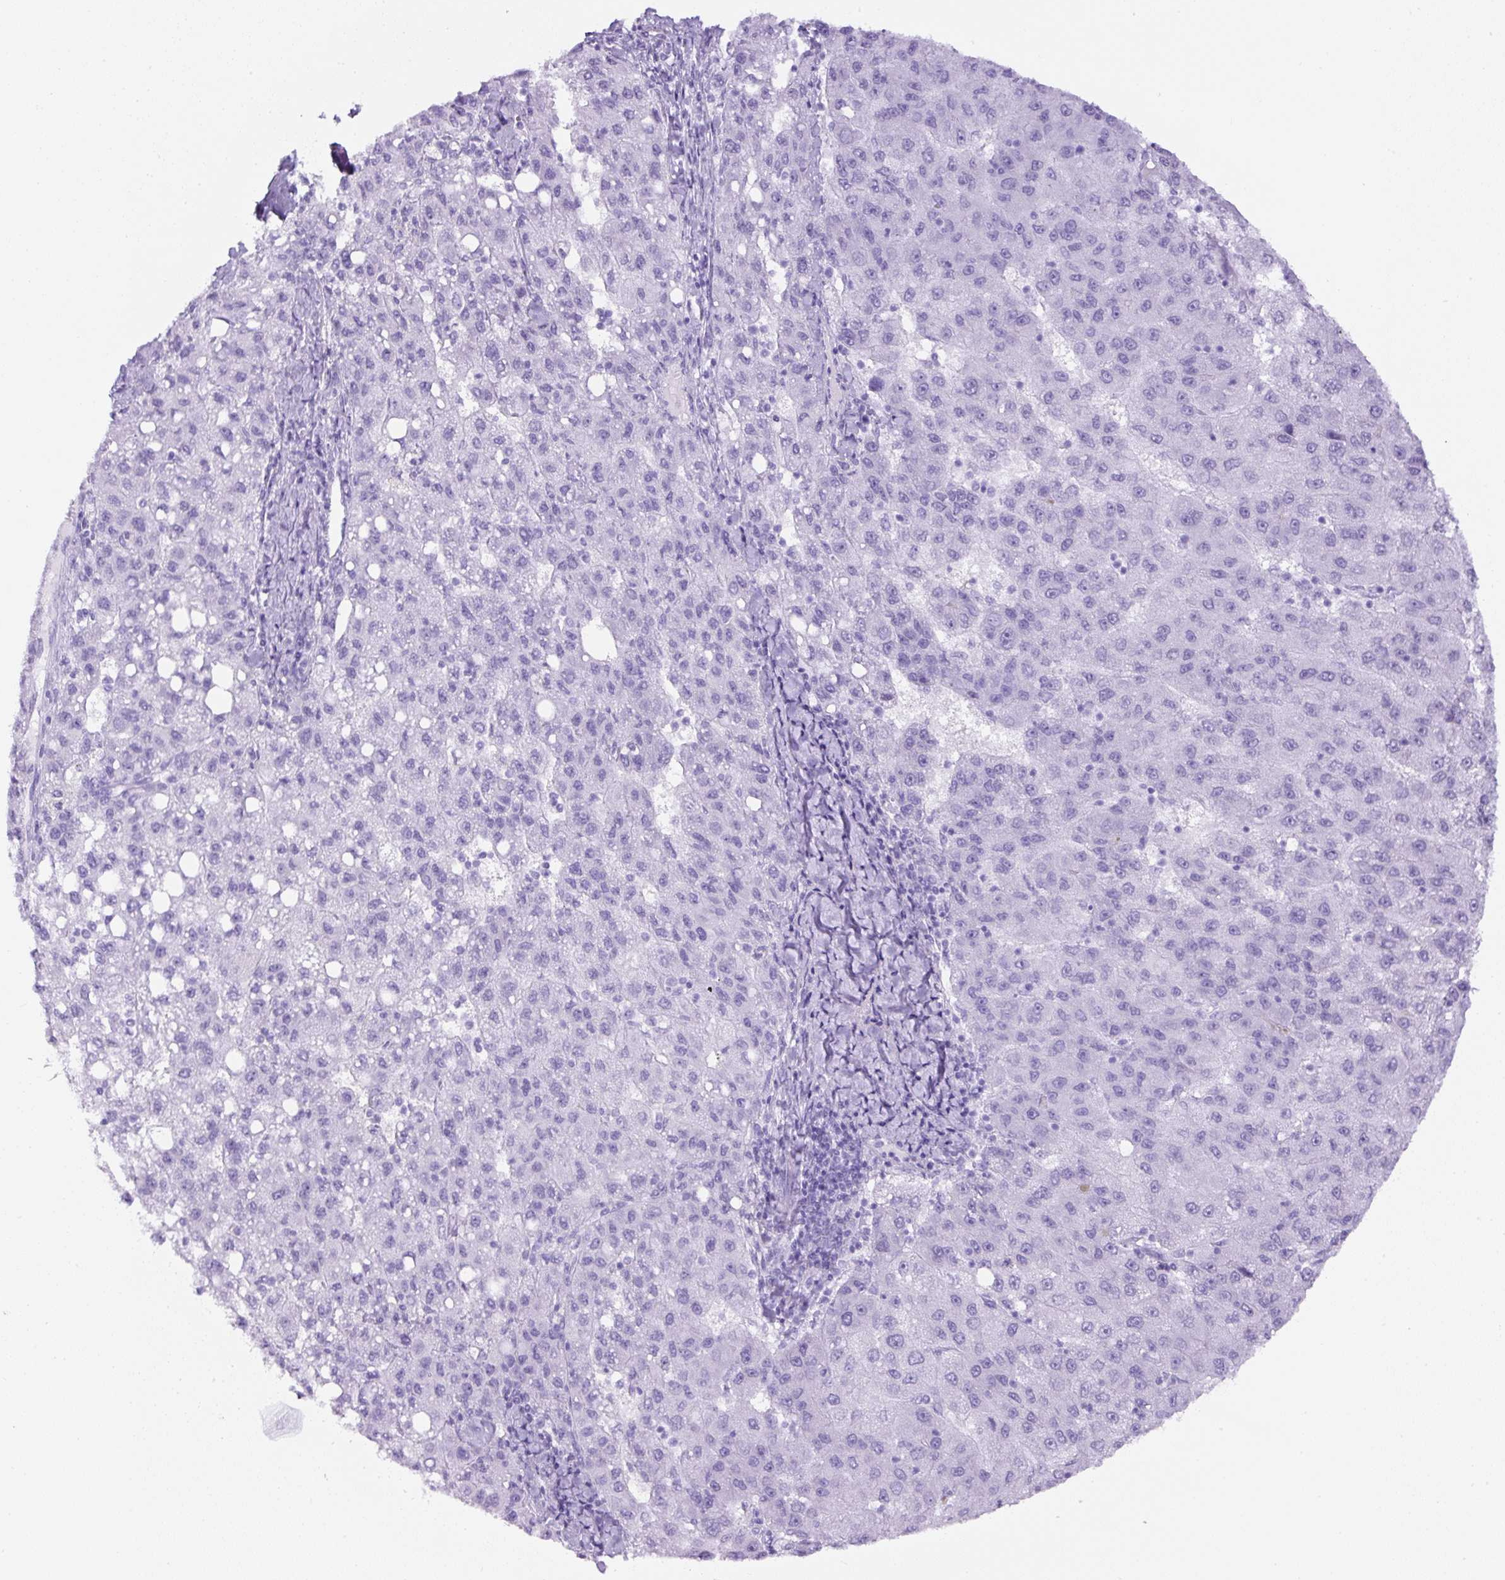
{"staining": {"intensity": "negative", "quantity": "none", "location": "none"}, "tissue": "liver cancer", "cell_type": "Tumor cells", "image_type": "cancer", "snomed": [{"axis": "morphology", "description": "Carcinoma, Hepatocellular, NOS"}, {"axis": "topography", "description": "Liver"}], "caption": "This is an immunohistochemistry (IHC) micrograph of human liver cancer. There is no positivity in tumor cells.", "gene": "TMEM200B", "patient": {"sex": "female", "age": 82}}